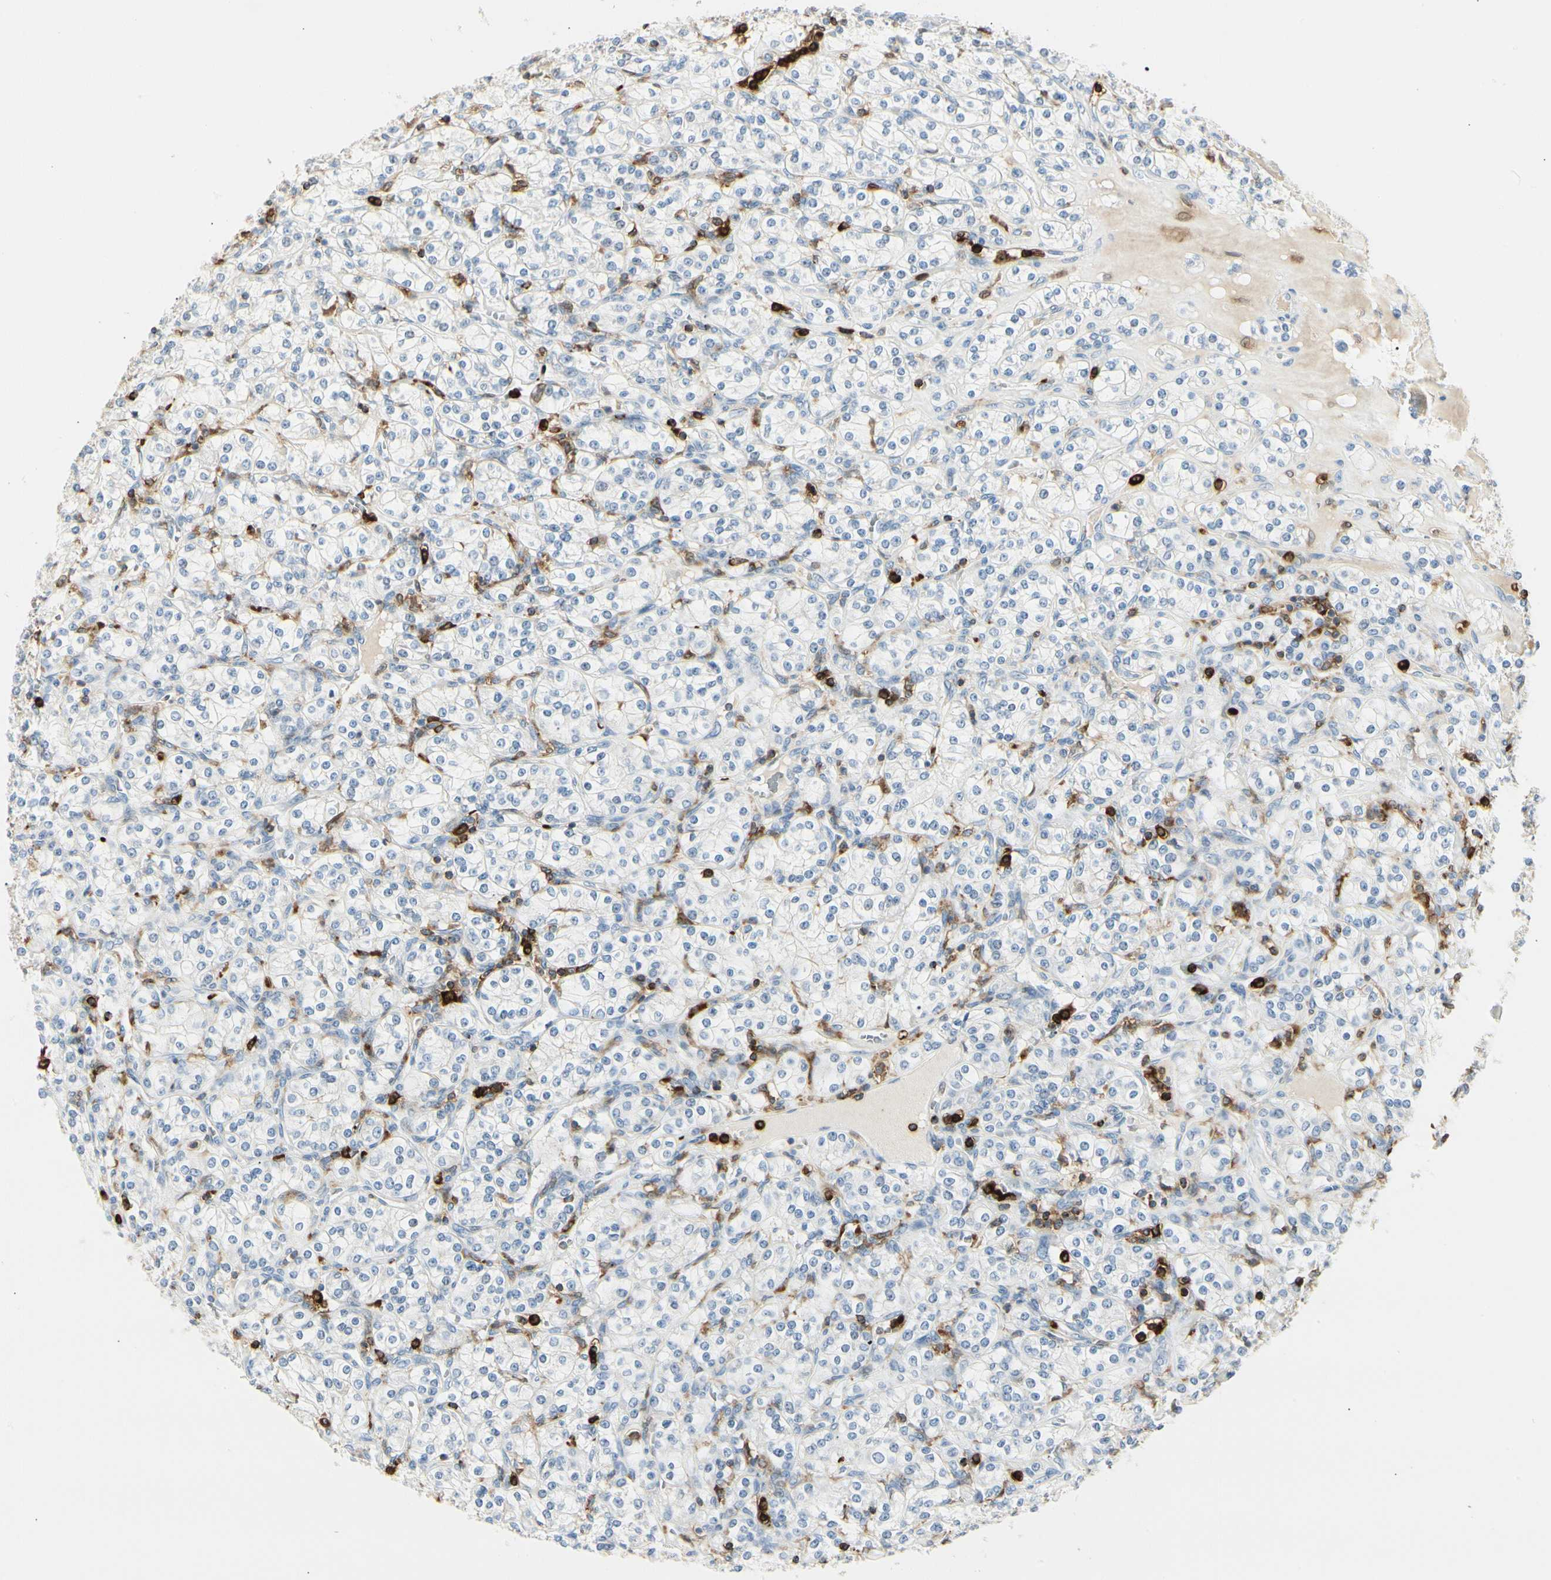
{"staining": {"intensity": "negative", "quantity": "none", "location": "none"}, "tissue": "renal cancer", "cell_type": "Tumor cells", "image_type": "cancer", "snomed": [{"axis": "morphology", "description": "Adenocarcinoma, NOS"}, {"axis": "topography", "description": "Kidney"}], "caption": "Renal cancer was stained to show a protein in brown. There is no significant positivity in tumor cells.", "gene": "ITGB2", "patient": {"sex": "male", "age": 77}}